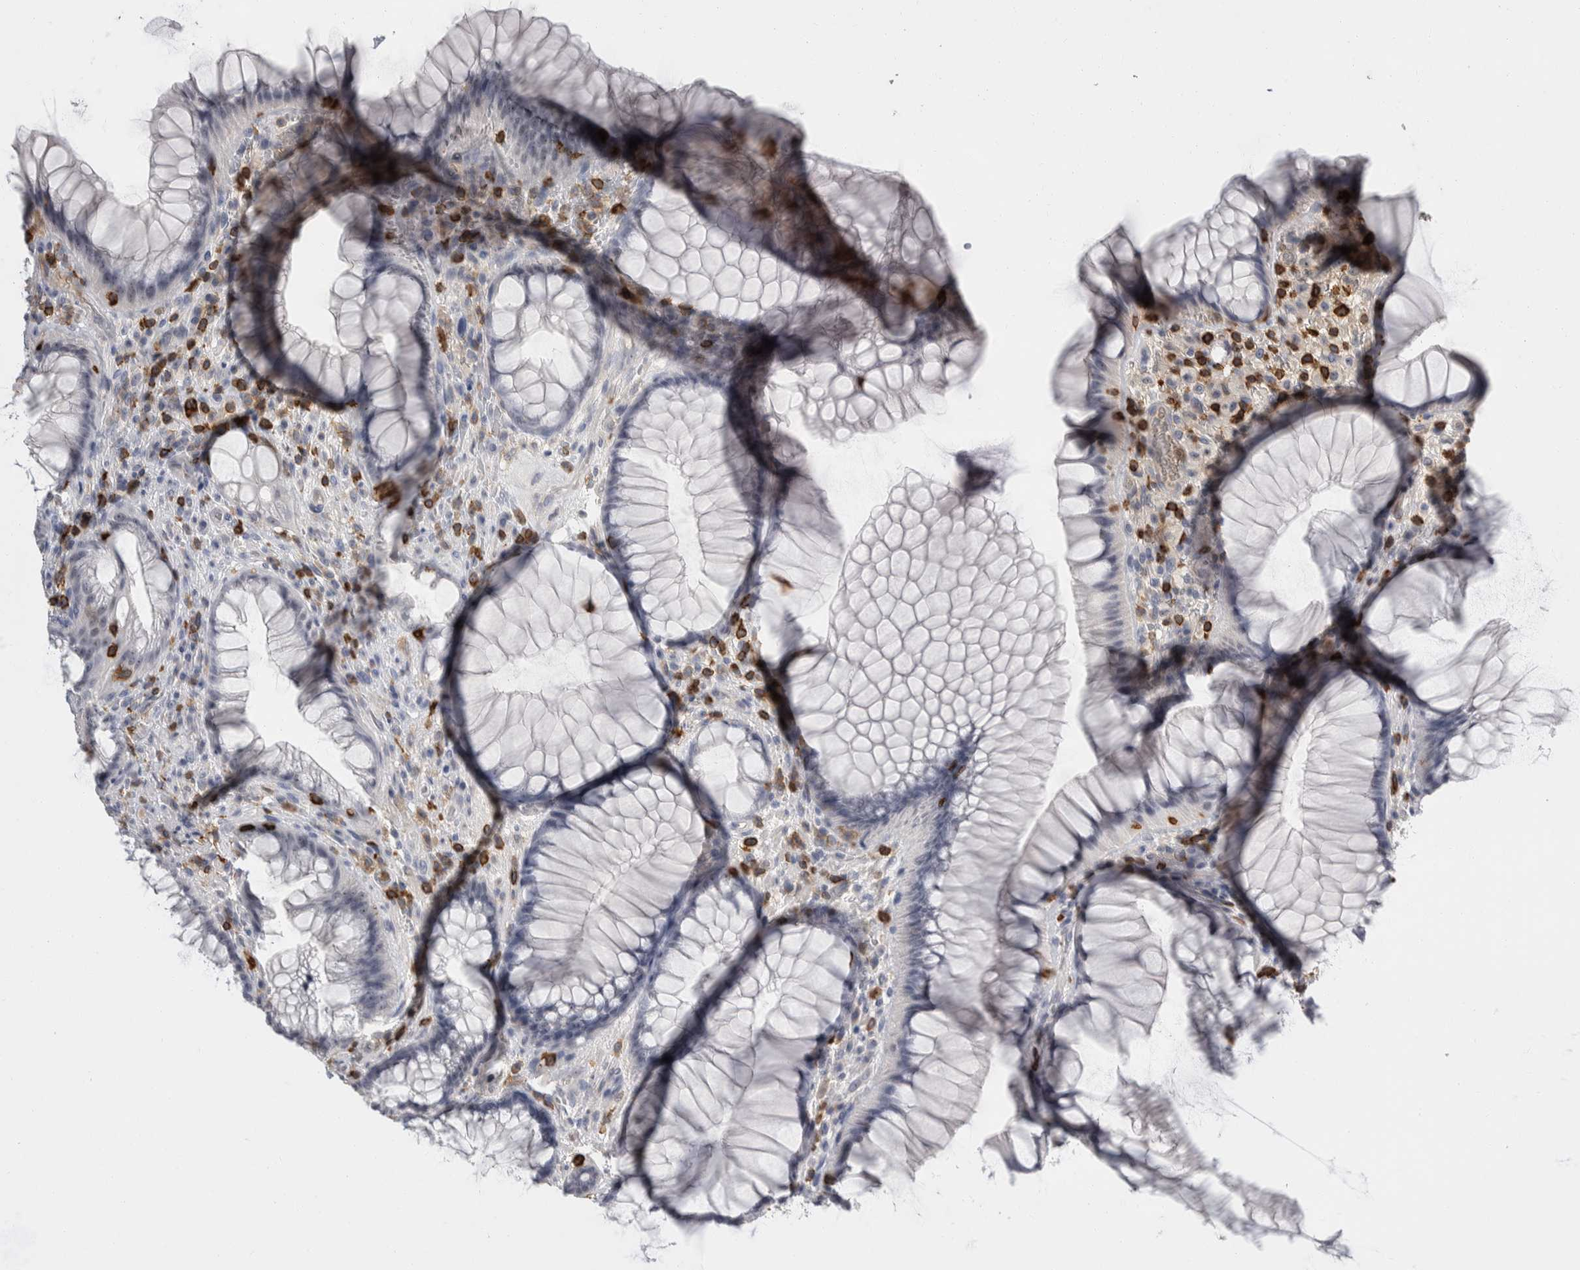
{"staining": {"intensity": "negative", "quantity": "none", "location": "none"}, "tissue": "rectum", "cell_type": "Glandular cells", "image_type": "normal", "snomed": [{"axis": "morphology", "description": "Normal tissue, NOS"}, {"axis": "topography", "description": "Rectum"}], "caption": "Immunohistochemistry of normal human rectum demonstrates no staining in glandular cells. (DAB immunohistochemistry, high magnification).", "gene": "CEP295NL", "patient": {"sex": "male", "age": 51}}